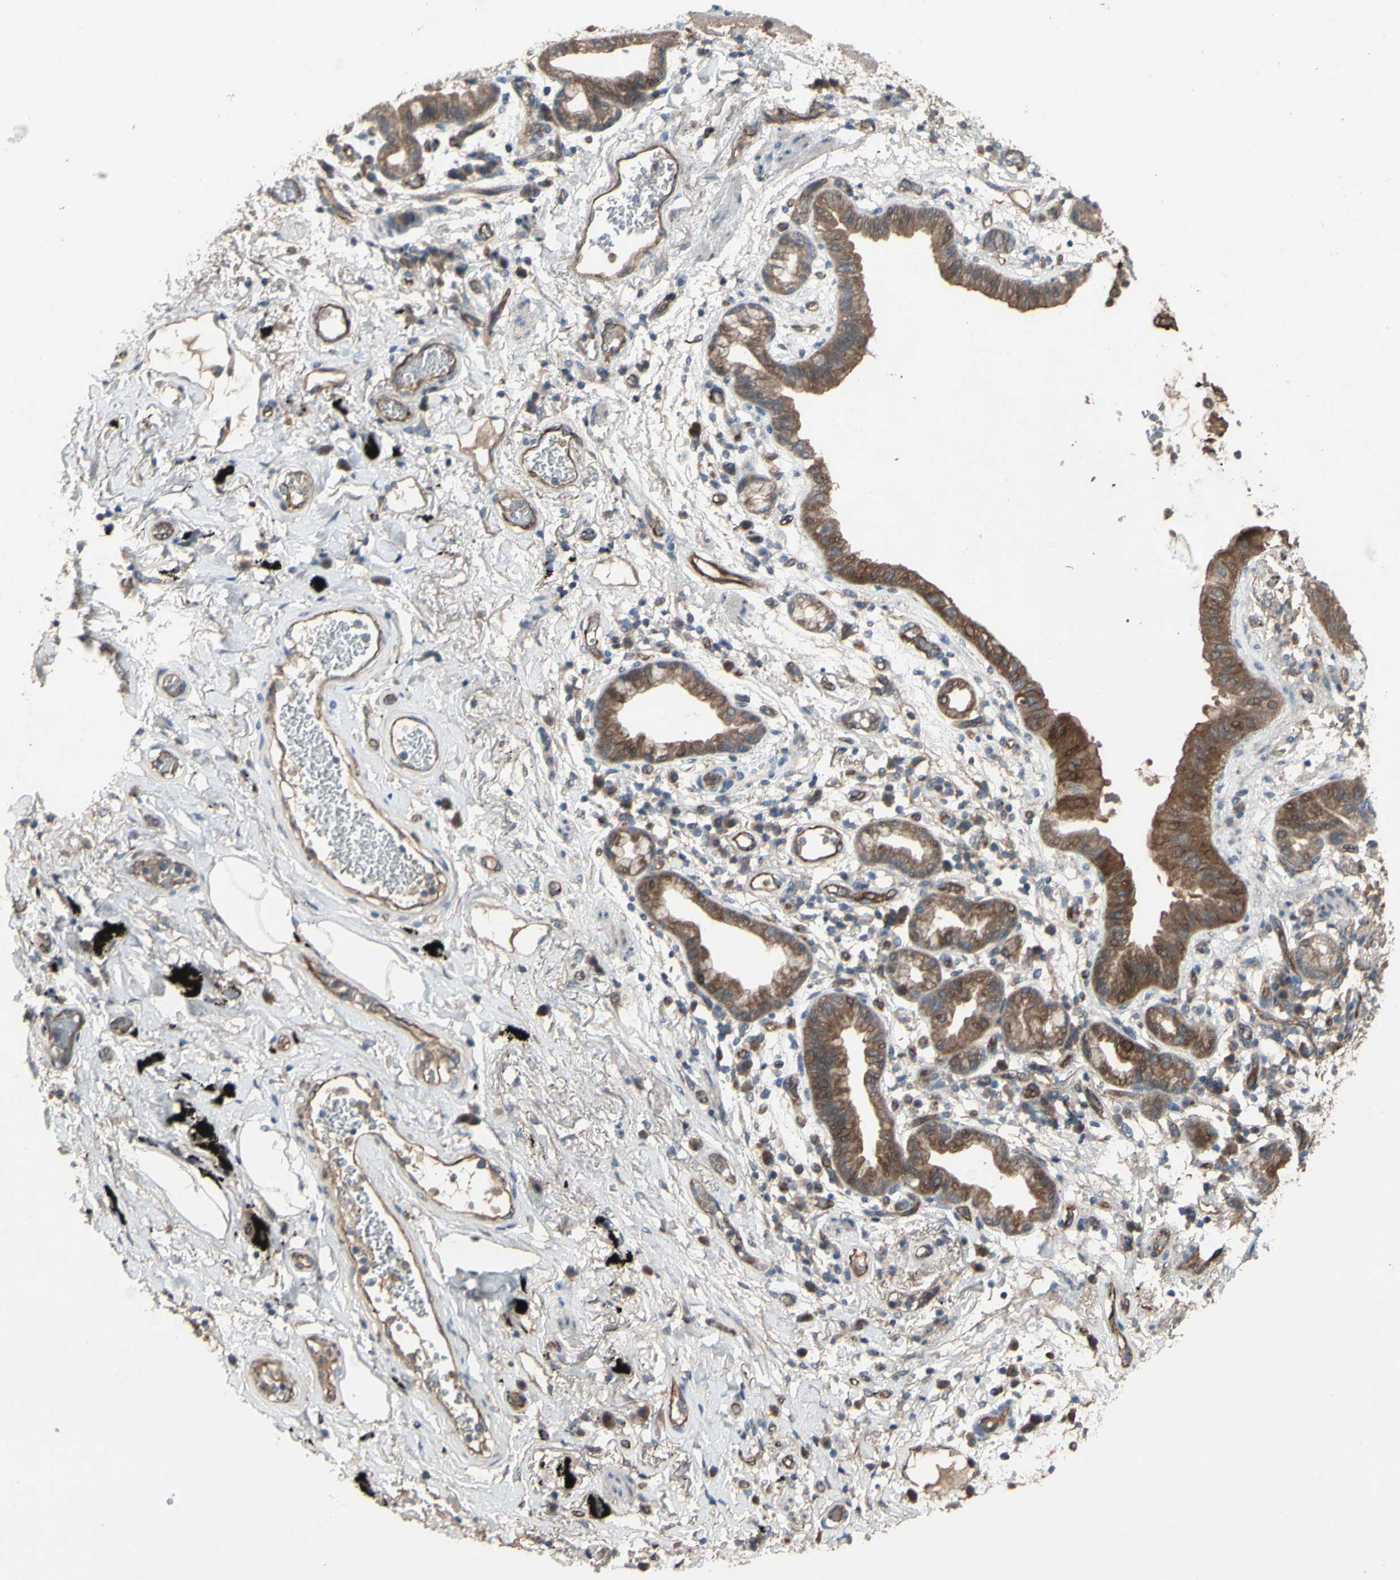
{"staining": {"intensity": "moderate", "quantity": ">75%", "location": "cytoplasmic/membranous"}, "tissue": "lung cancer", "cell_type": "Tumor cells", "image_type": "cancer", "snomed": [{"axis": "morphology", "description": "Adenocarcinoma, NOS"}, {"axis": "topography", "description": "Lung"}], "caption": "Immunohistochemistry (IHC) image of human adenocarcinoma (lung) stained for a protein (brown), which displays medium levels of moderate cytoplasmic/membranous staining in approximately >75% of tumor cells.", "gene": "SHROOM4", "patient": {"sex": "female", "age": 70}}